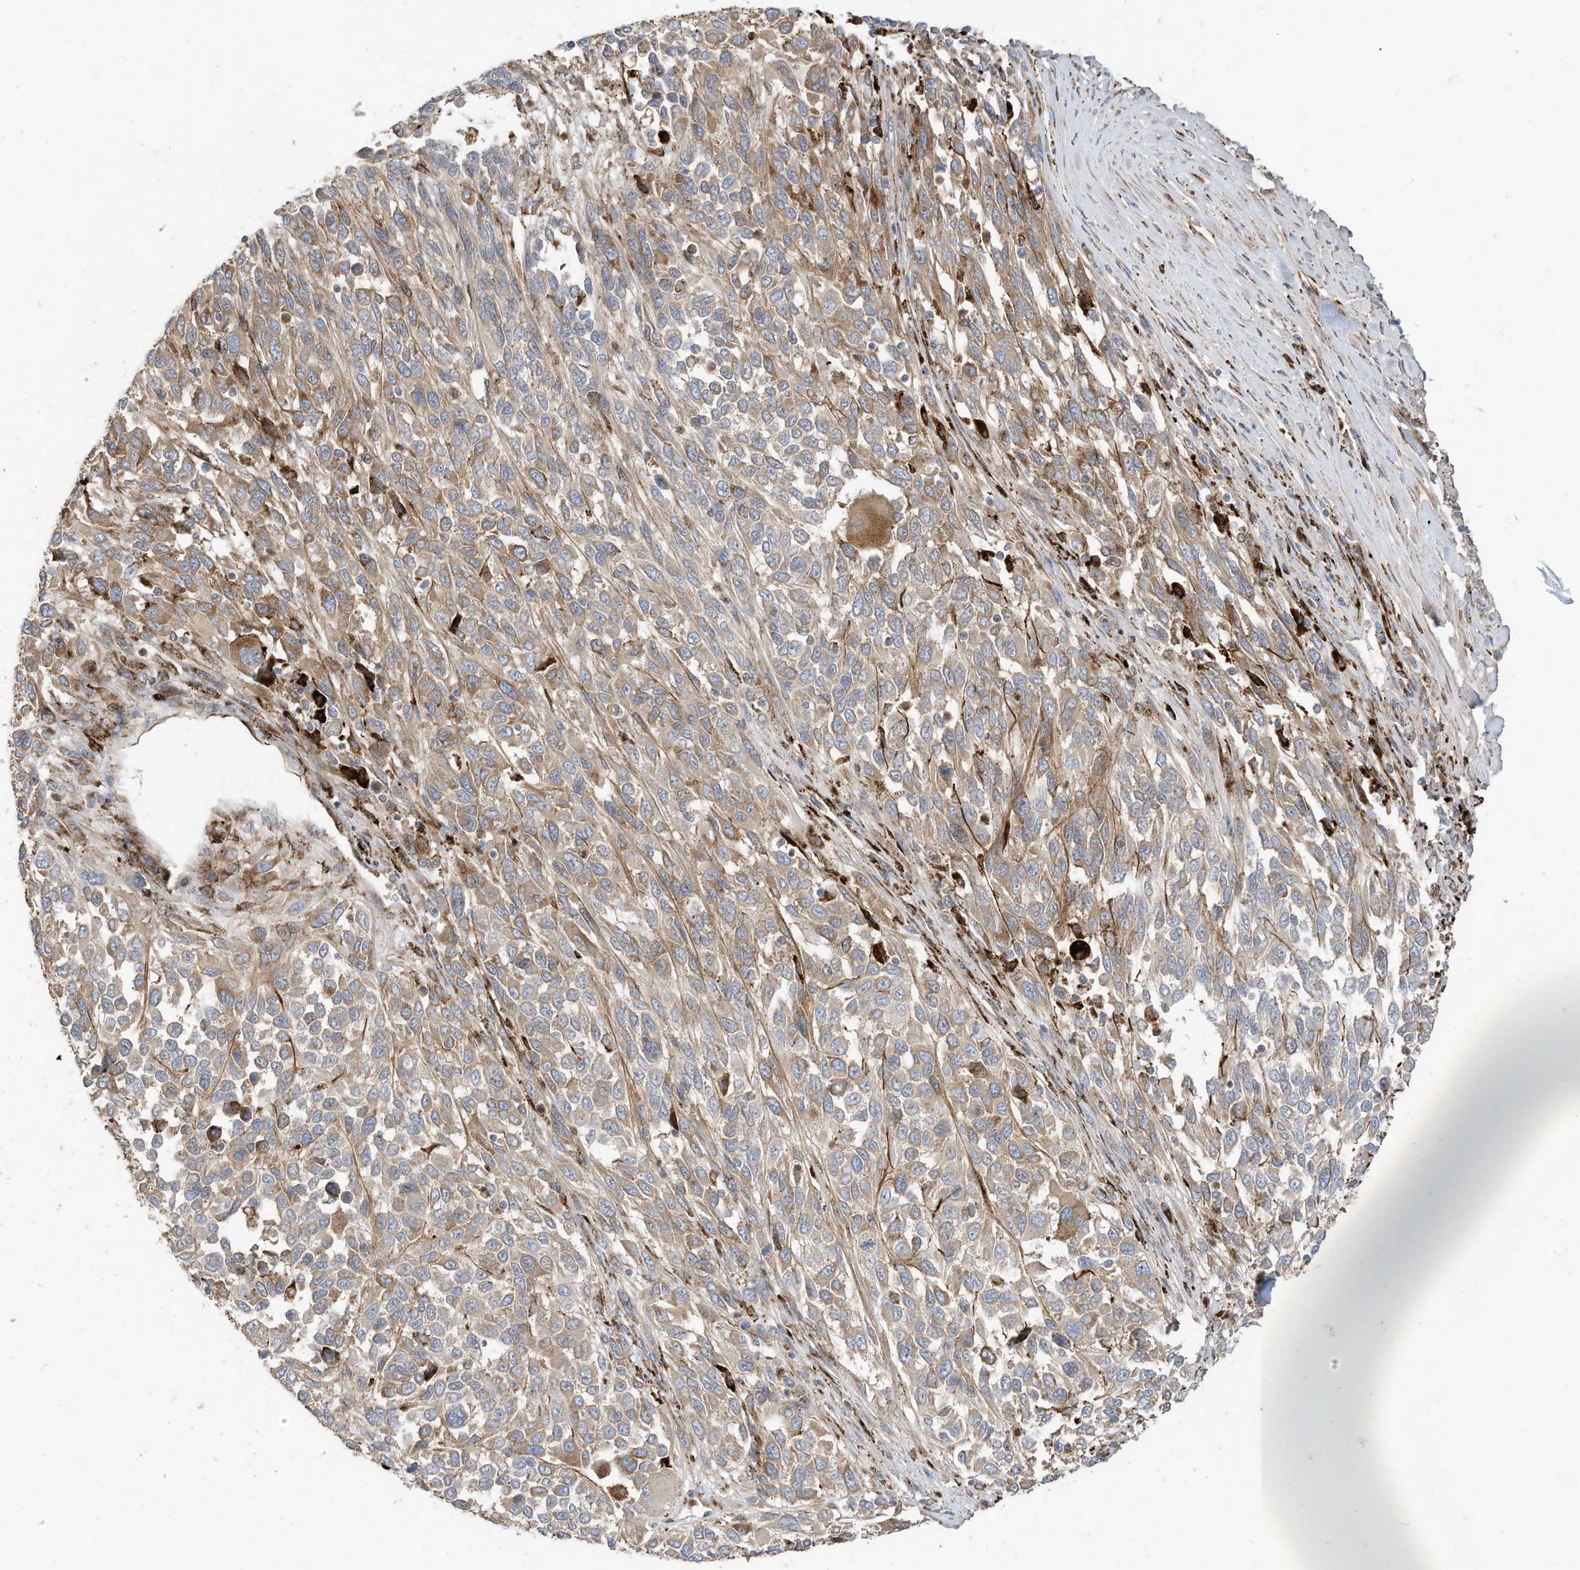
{"staining": {"intensity": "moderate", "quantity": ">75%", "location": "cytoplasmic/membranous"}, "tissue": "melanoma", "cell_type": "Tumor cells", "image_type": "cancer", "snomed": [{"axis": "morphology", "description": "Malignant melanoma, Metastatic site"}, {"axis": "topography", "description": "Lymph node"}], "caption": "A brown stain highlights moderate cytoplasmic/membranous positivity of a protein in melanoma tumor cells.", "gene": "TRNAU1AP", "patient": {"sex": "male", "age": 61}}